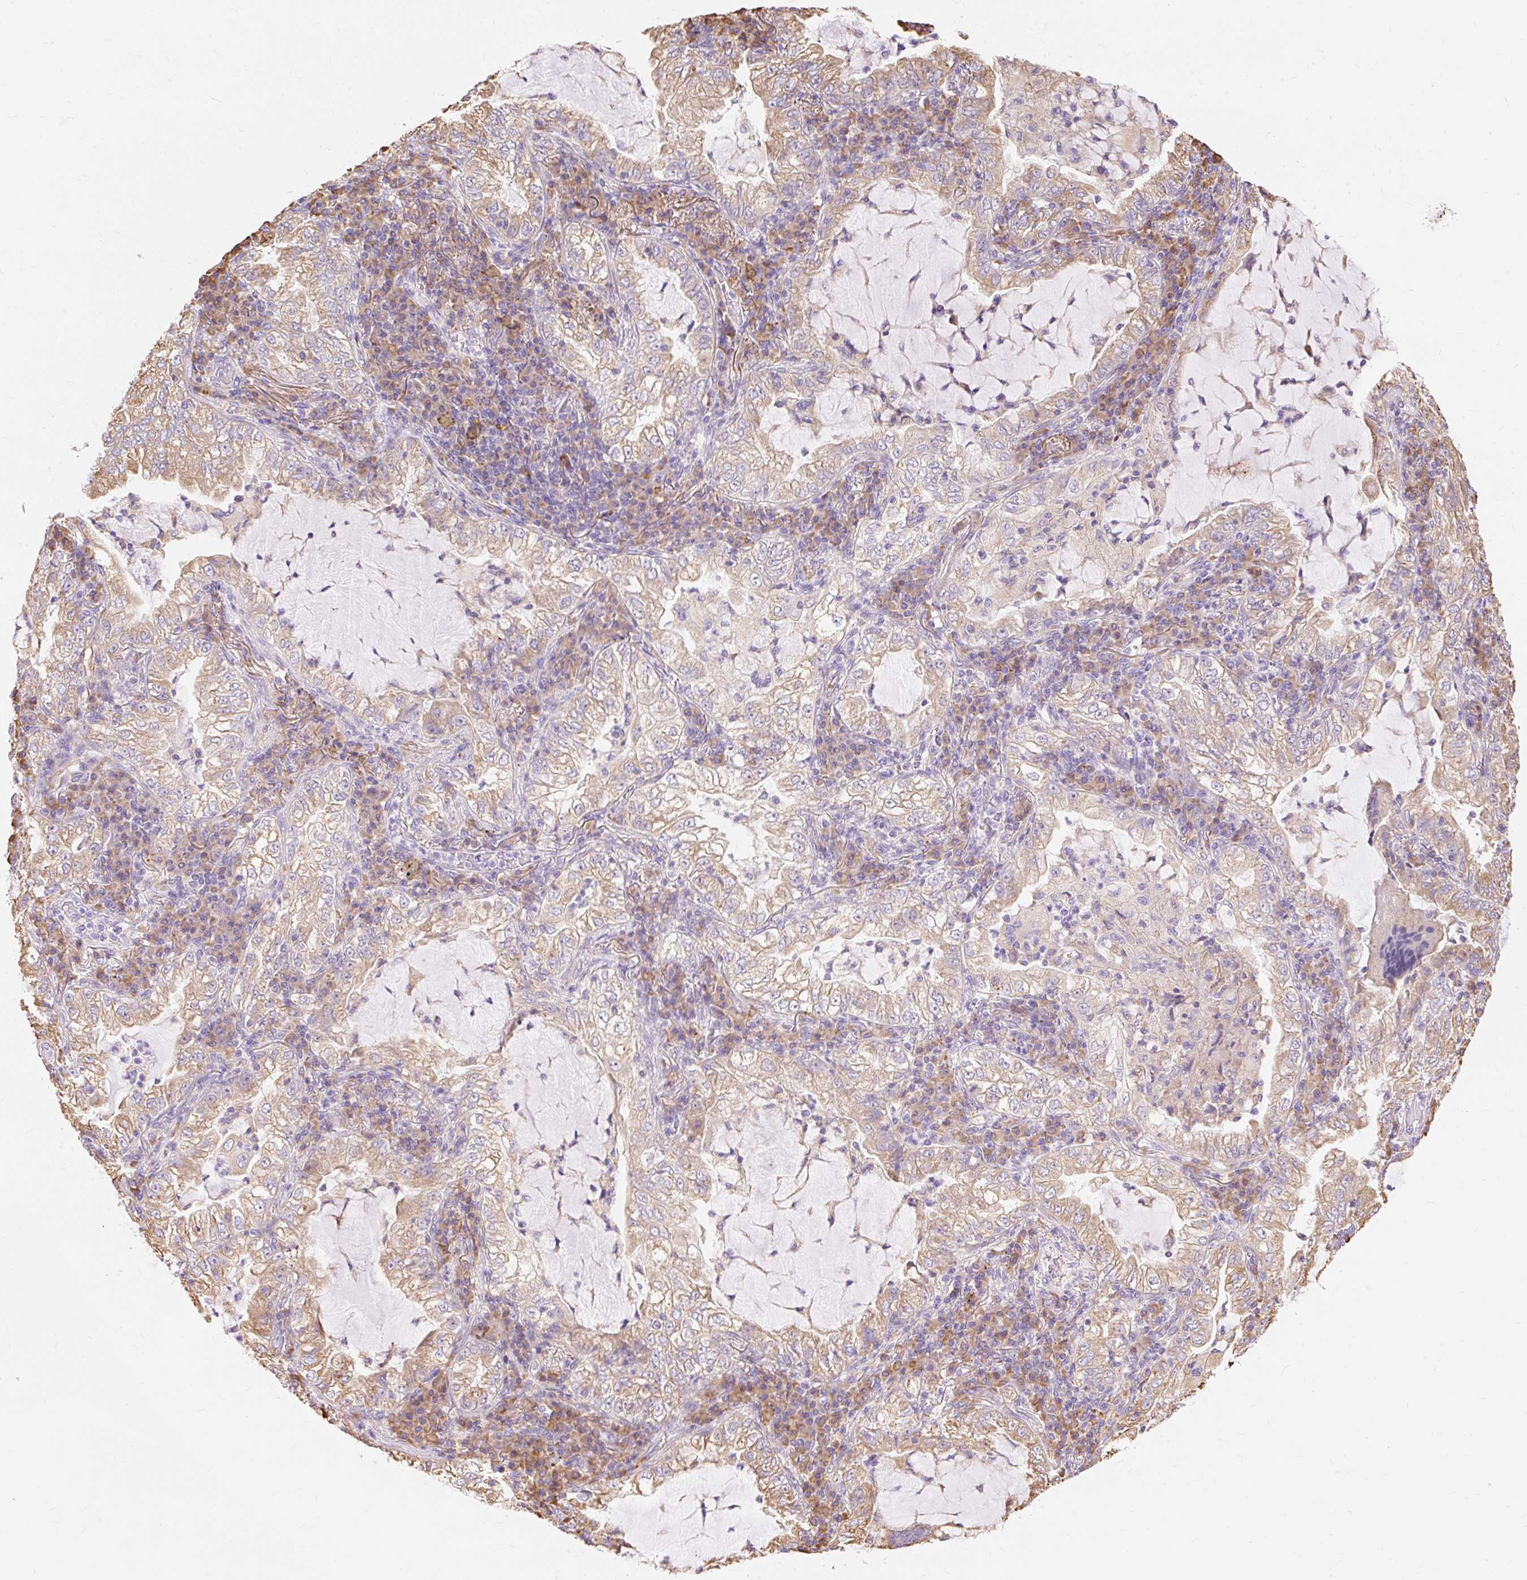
{"staining": {"intensity": "weak", "quantity": ">75%", "location": "cytoplasmic/membranous"}, "tissue": "lung cancer", "cell_type": "Tumor cells", "image_type": "cancer", "snomed": [{"axis": "morphology", "description": "Adenocarcinoma, NOS"}, {"axis": "topography", "description": "Lung"}], "caption": "Lung adenocarcinoma was stained to show a protein in brown. There is low levels of weak cytoplasmic/membranous staining in approximately >75% of tumor cells. Using DAB (3,3'-diaminobenzidine) (brown) and hematoxylin (blue) stains, captured at high magnification using brightfield microscopy.", "gene": "RPS17", "patient": {"sex": "female", "age": 73}}